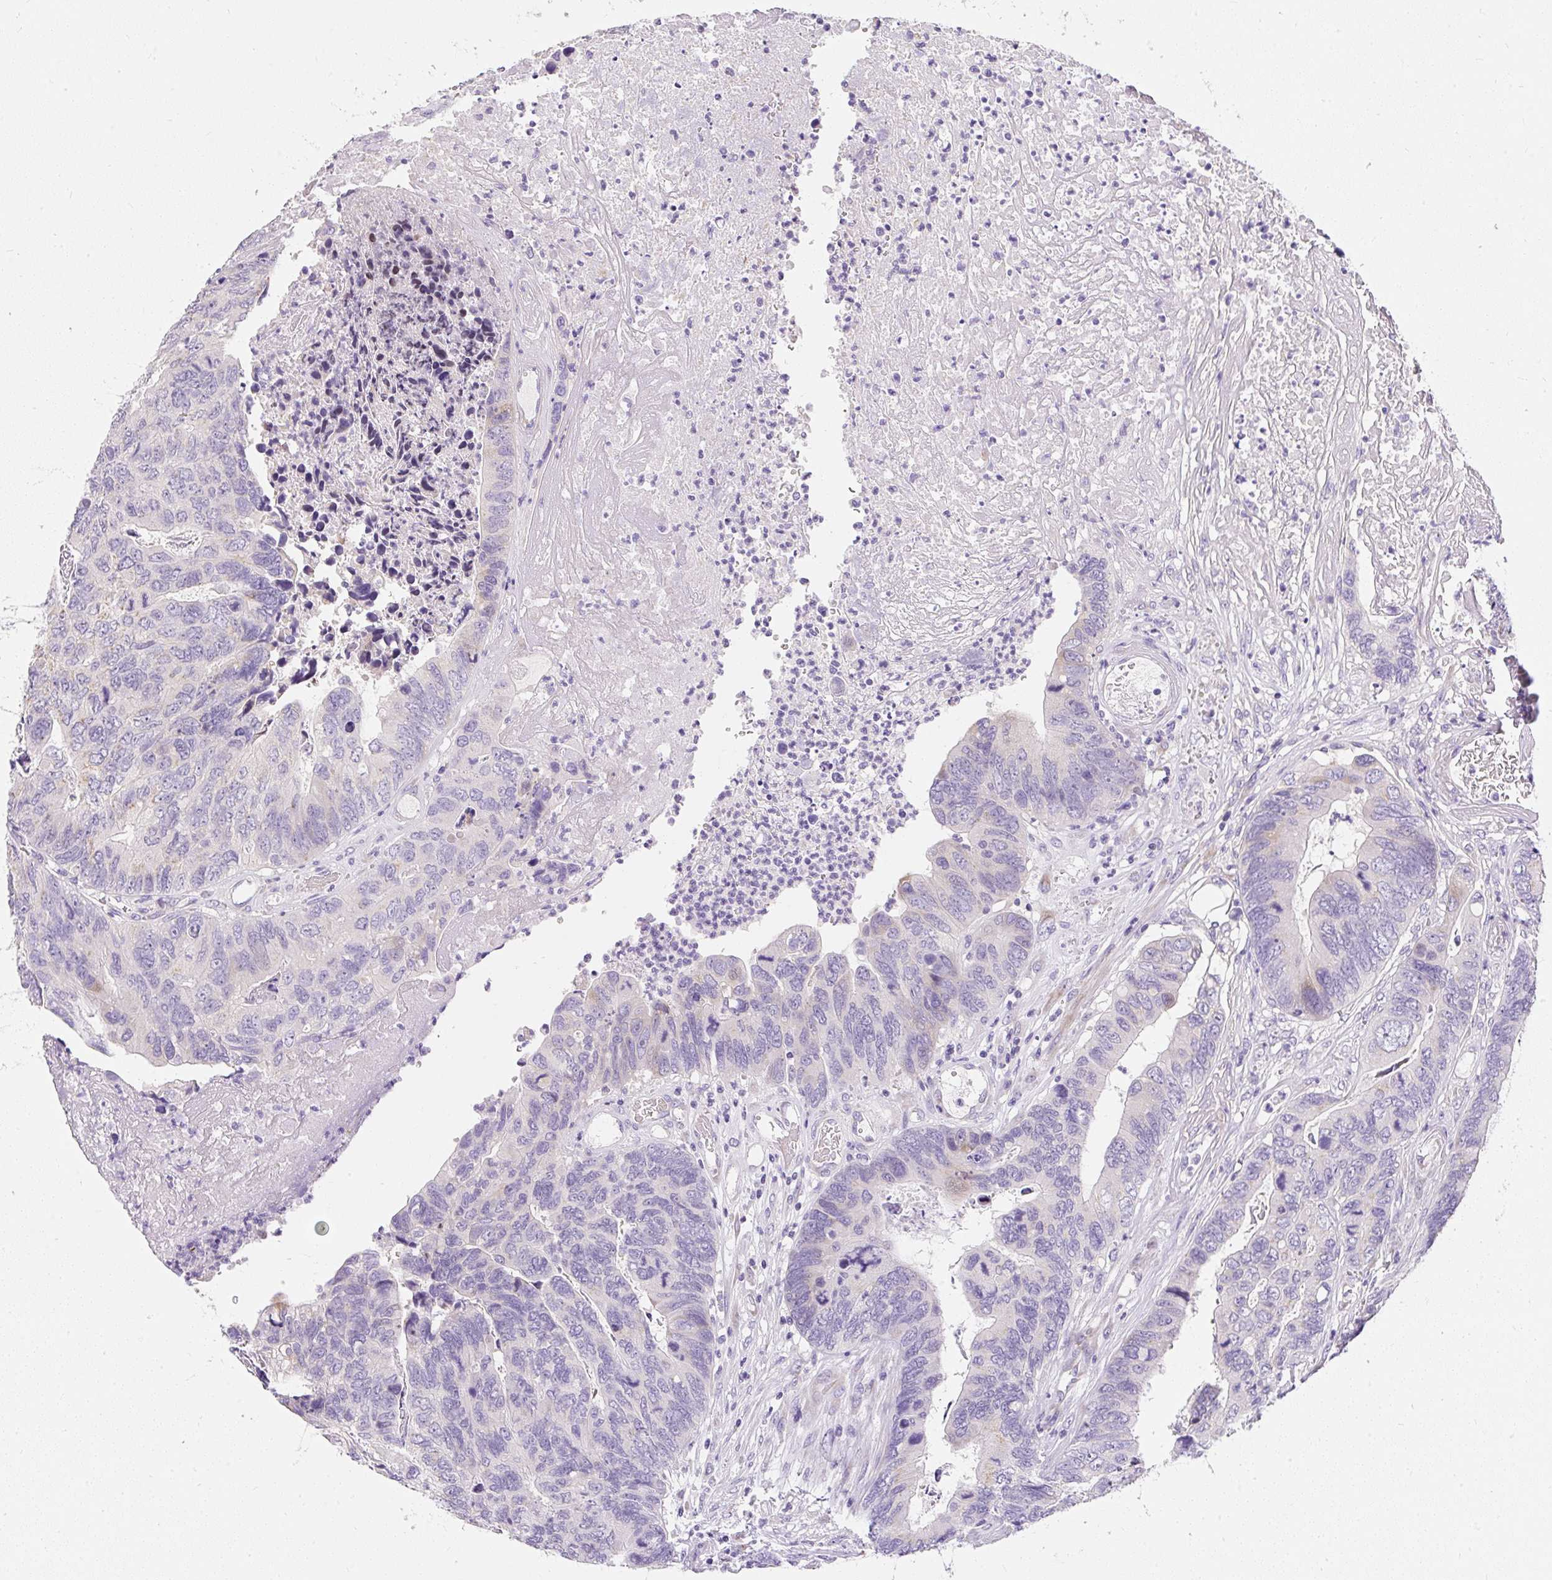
{"staining": {"intensity": "weak", "quantity": "<25%", "location": "cytoplasmic/membranous"}, "tissue": "colorectal cancer", "cell_type": "Tumor cells", "image_type": "cancer", "snomed": [{"axis": "morphology", "description": "Adenocarcinoma, NOS"}, {"axis": "topography", "description": "Colon"}], "caption": "Tumor cells are negative for brown protein staining in colorectal adenocarcinoma.", "gene": "DTX4", "patient": {"sex": "female", "age": 67}}